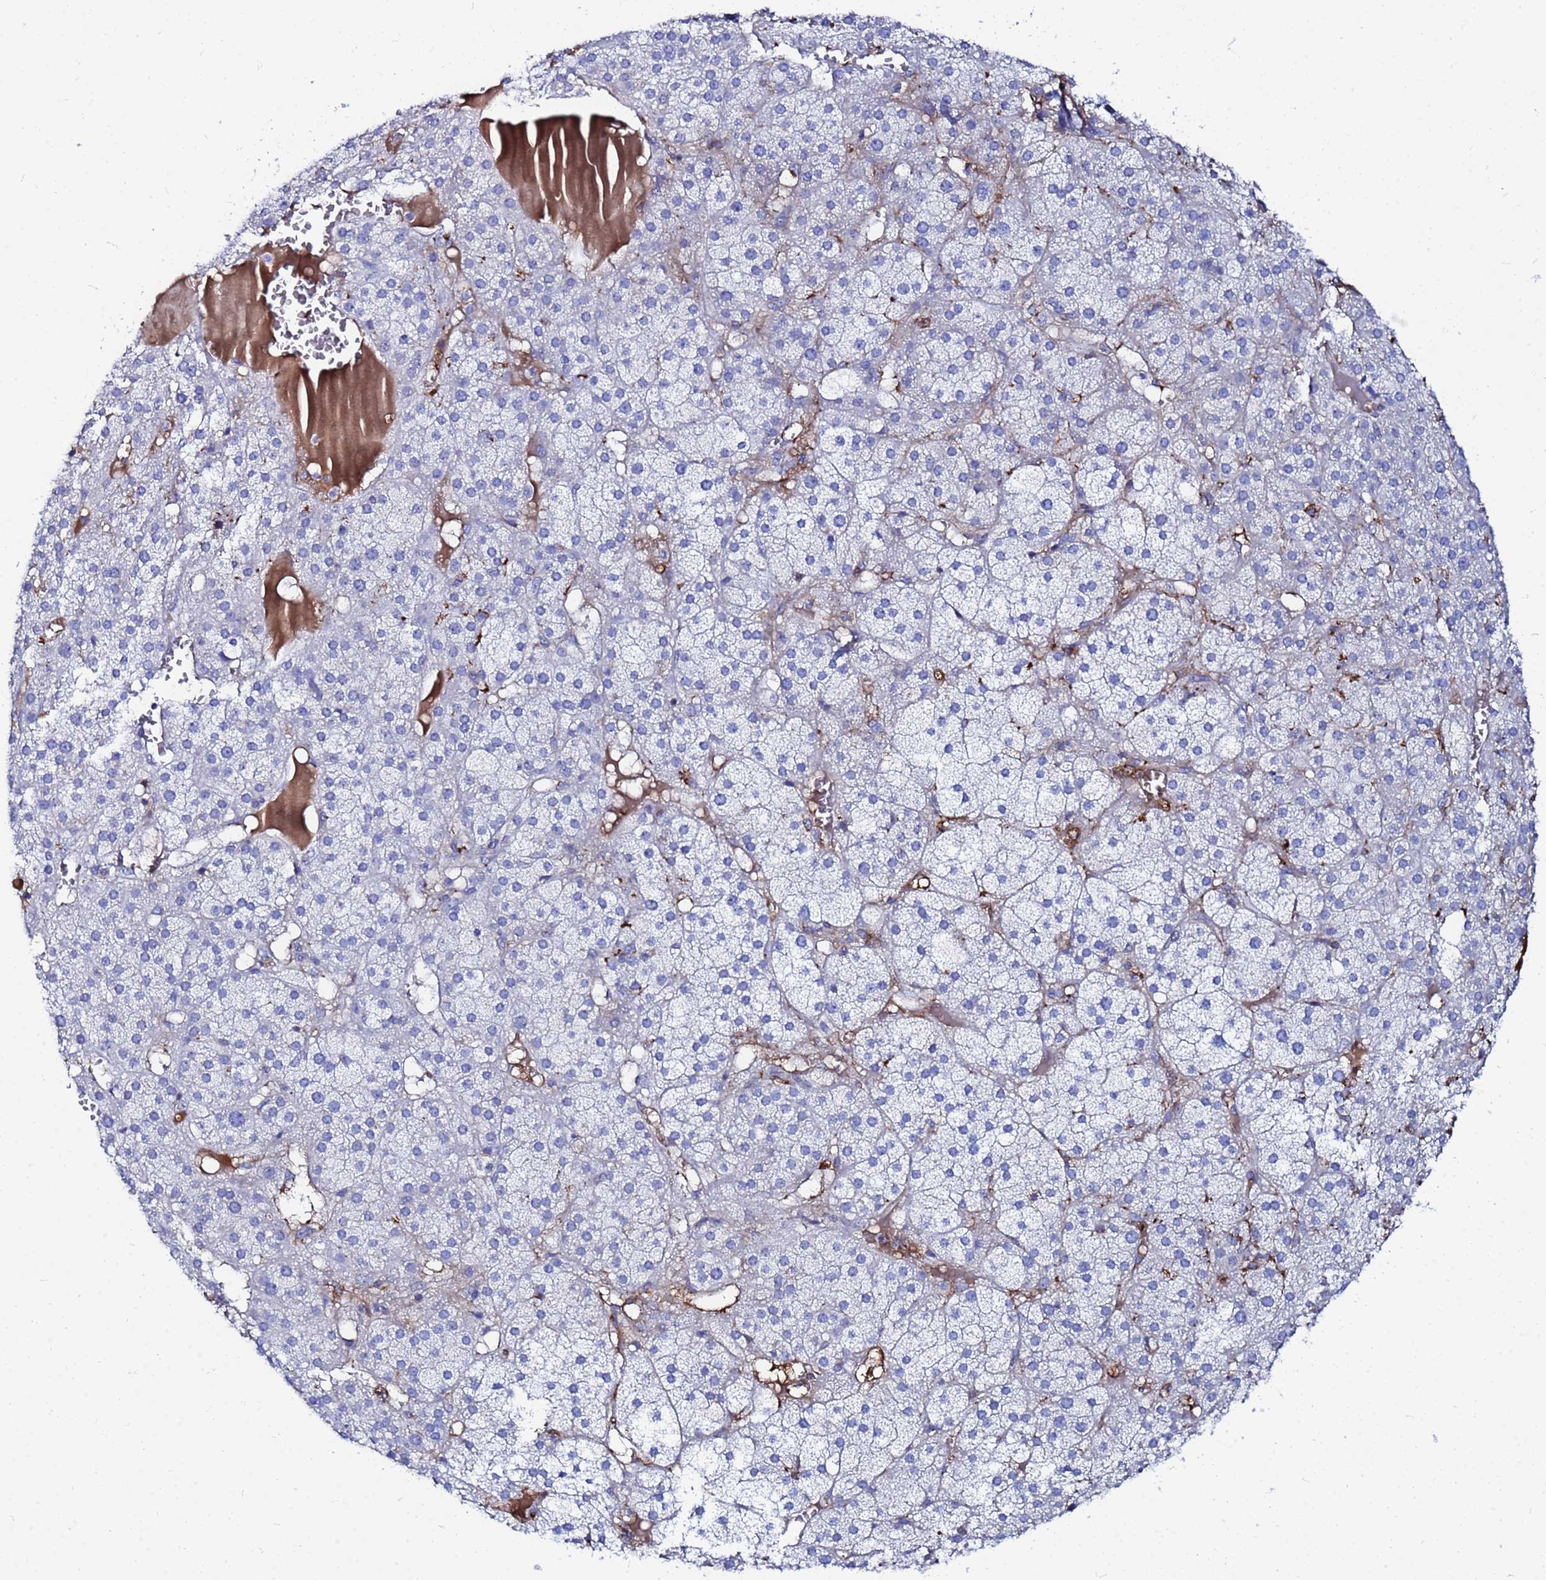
{"staining": {"intensity": "negative", "quantity": "none", "location": "none"}, "tissue": "adrenal gland", "cell_type": "Glandular cells", "image_type": "normal", "snomed": [{"axis": "morphology", "description": "Normal tissue, NOS"}, {"axis": "topography", "description": "Adrenal gland"}], "caption": "Glandular cells are negative for protein expression in normal human adrenal gland. (DAB IHC with hematoxylin counter stain).", "gene": "AQP12A", "patient": {"sex": "female", "age": 61}}